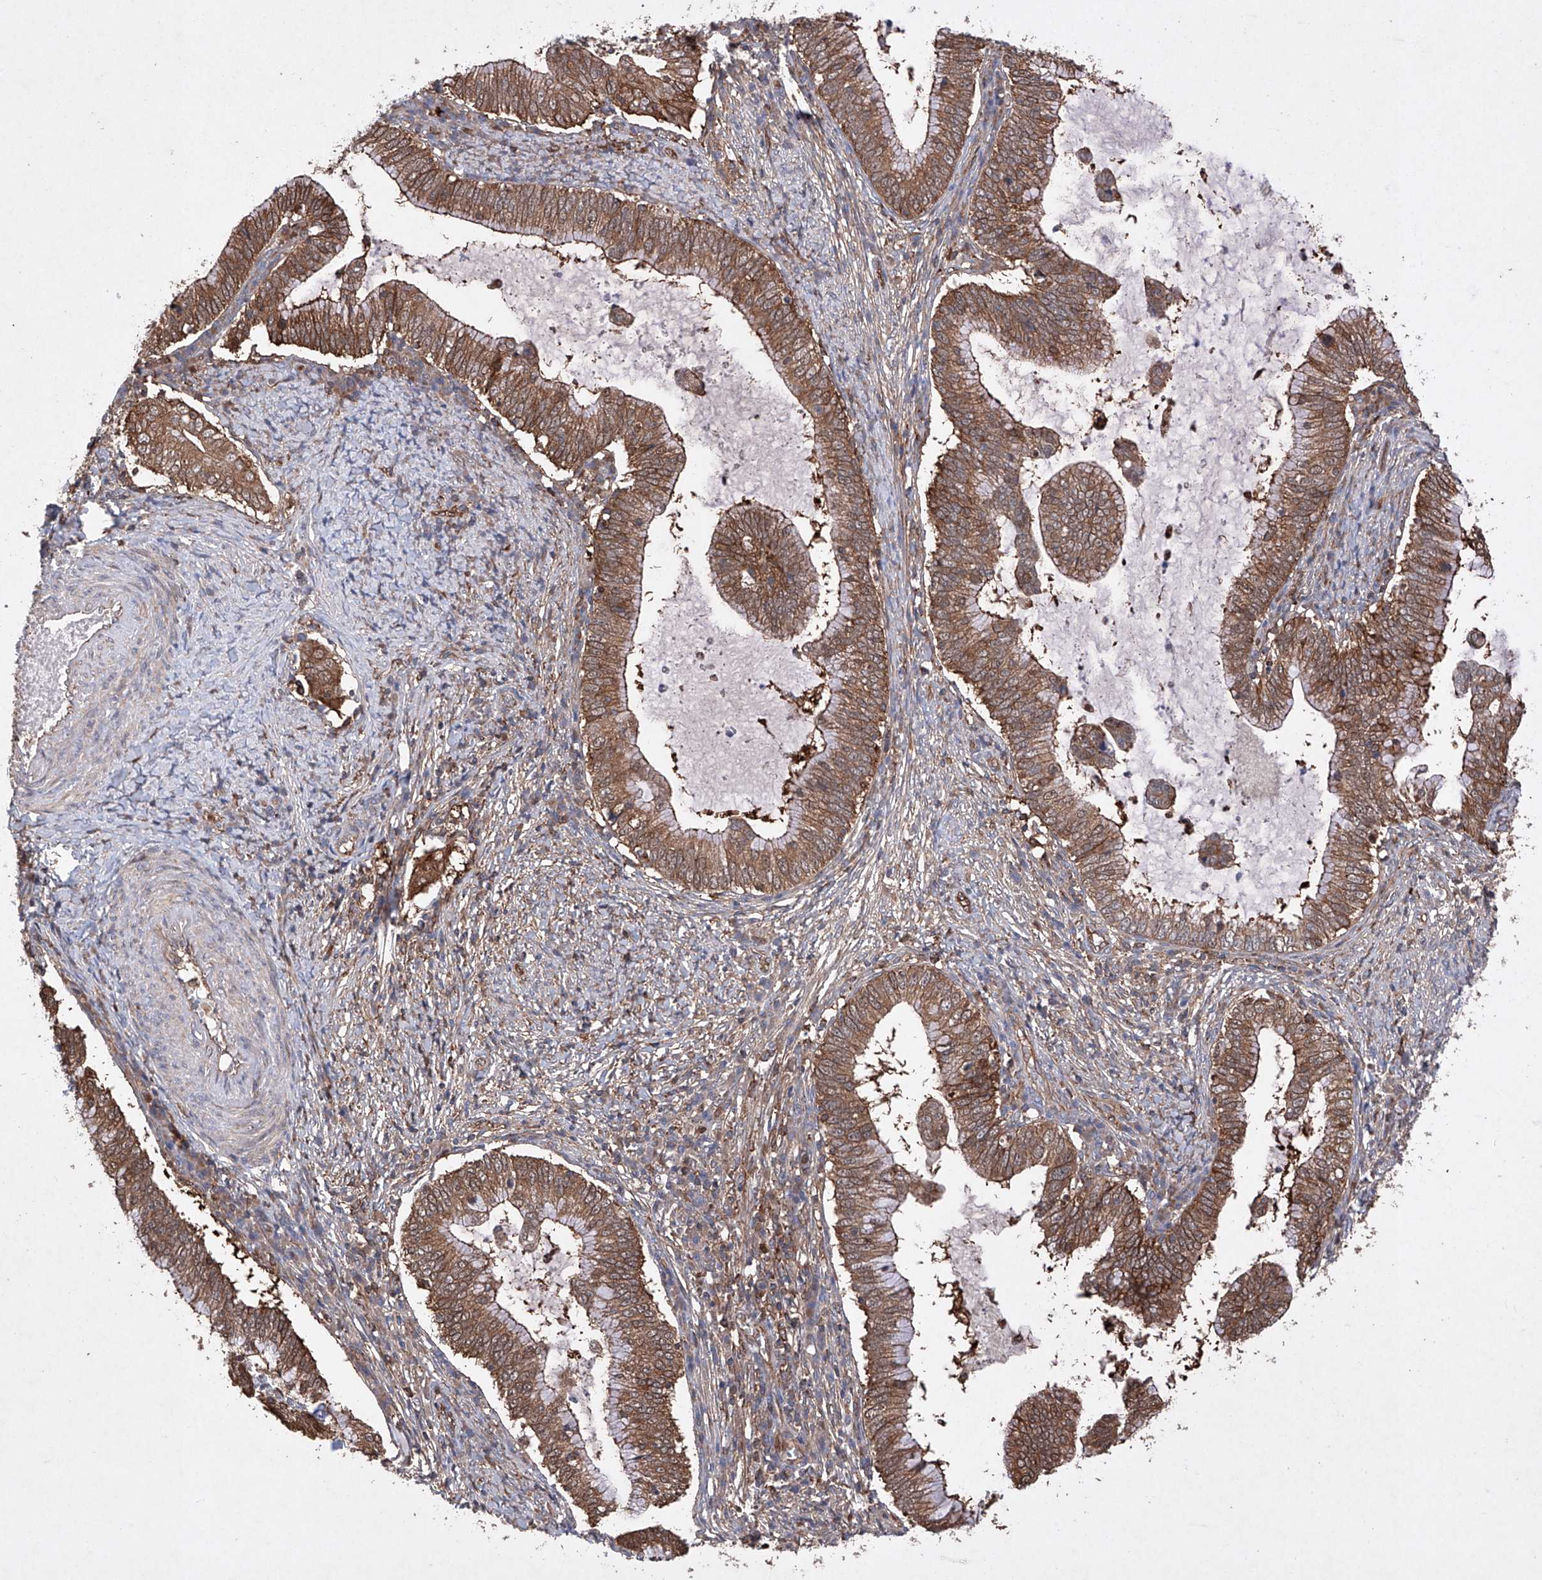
{"staining": {"intensity": "moderate", "quantity": ">75%", "location": "cytoplasmic/membranous"}, "tissue": "cervical cancer", "cell_type": "Tumor cells", "image_type": "cancer", "snomed": [{"axis": "morphology", "description": "Adenocarcinoma, NOS"}, {"axis": "topography", "description": "Cervix"}], "caption": "Immunohistochemistry histopathology image of neoplastic tissue: human cervical cancer stained using immunohistochemistry exhibits medium levels of moderate protein expression localized specifically in the cytoplasmic/membranous of tumor cells, appearing as a cytoplasmic/membranous brown color.", "gene": "TIMM23", "patient": {"sex": "female", "age": 36}}